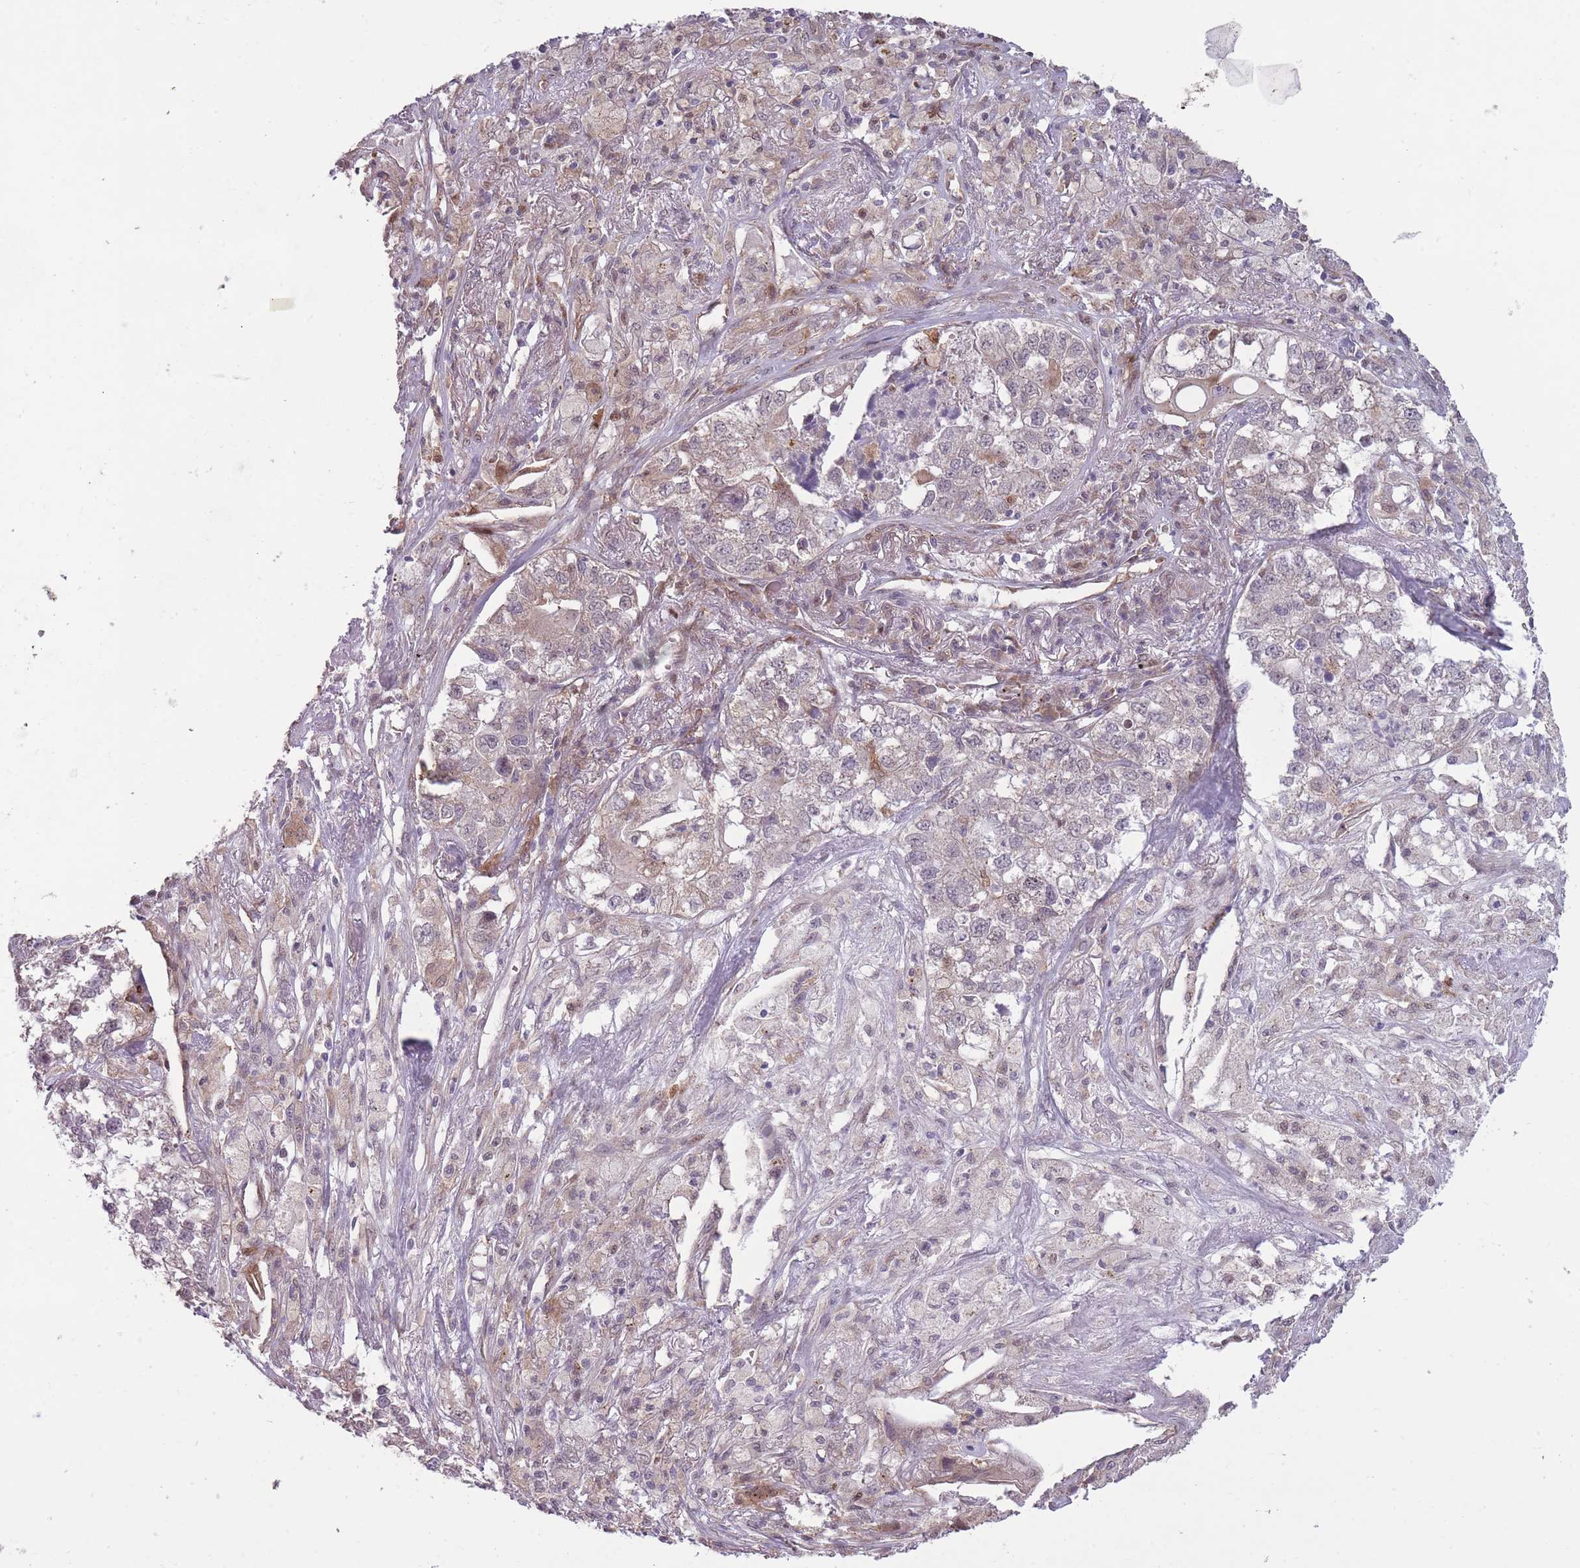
{"staining": {"intensity": "negative", "quantity": "none", "location": "none"}, "tissue": "lung cancer", "cell_type": "Tumor cells", "image_type": "cancer", "snomed": [{"axis": "morphology", "description": "Adenocarcinoma, NOS"}, {"axis": "topography", "description": "Lung"}], "caption": "Immunohistochemical staining of lung cancer reveals no significant positivity in tumor cells. (DAB immunohistochemistry with hematoxylin counter stain).", "gene": "LGALS9", "patient": {"sex": "male", "age": 49}}